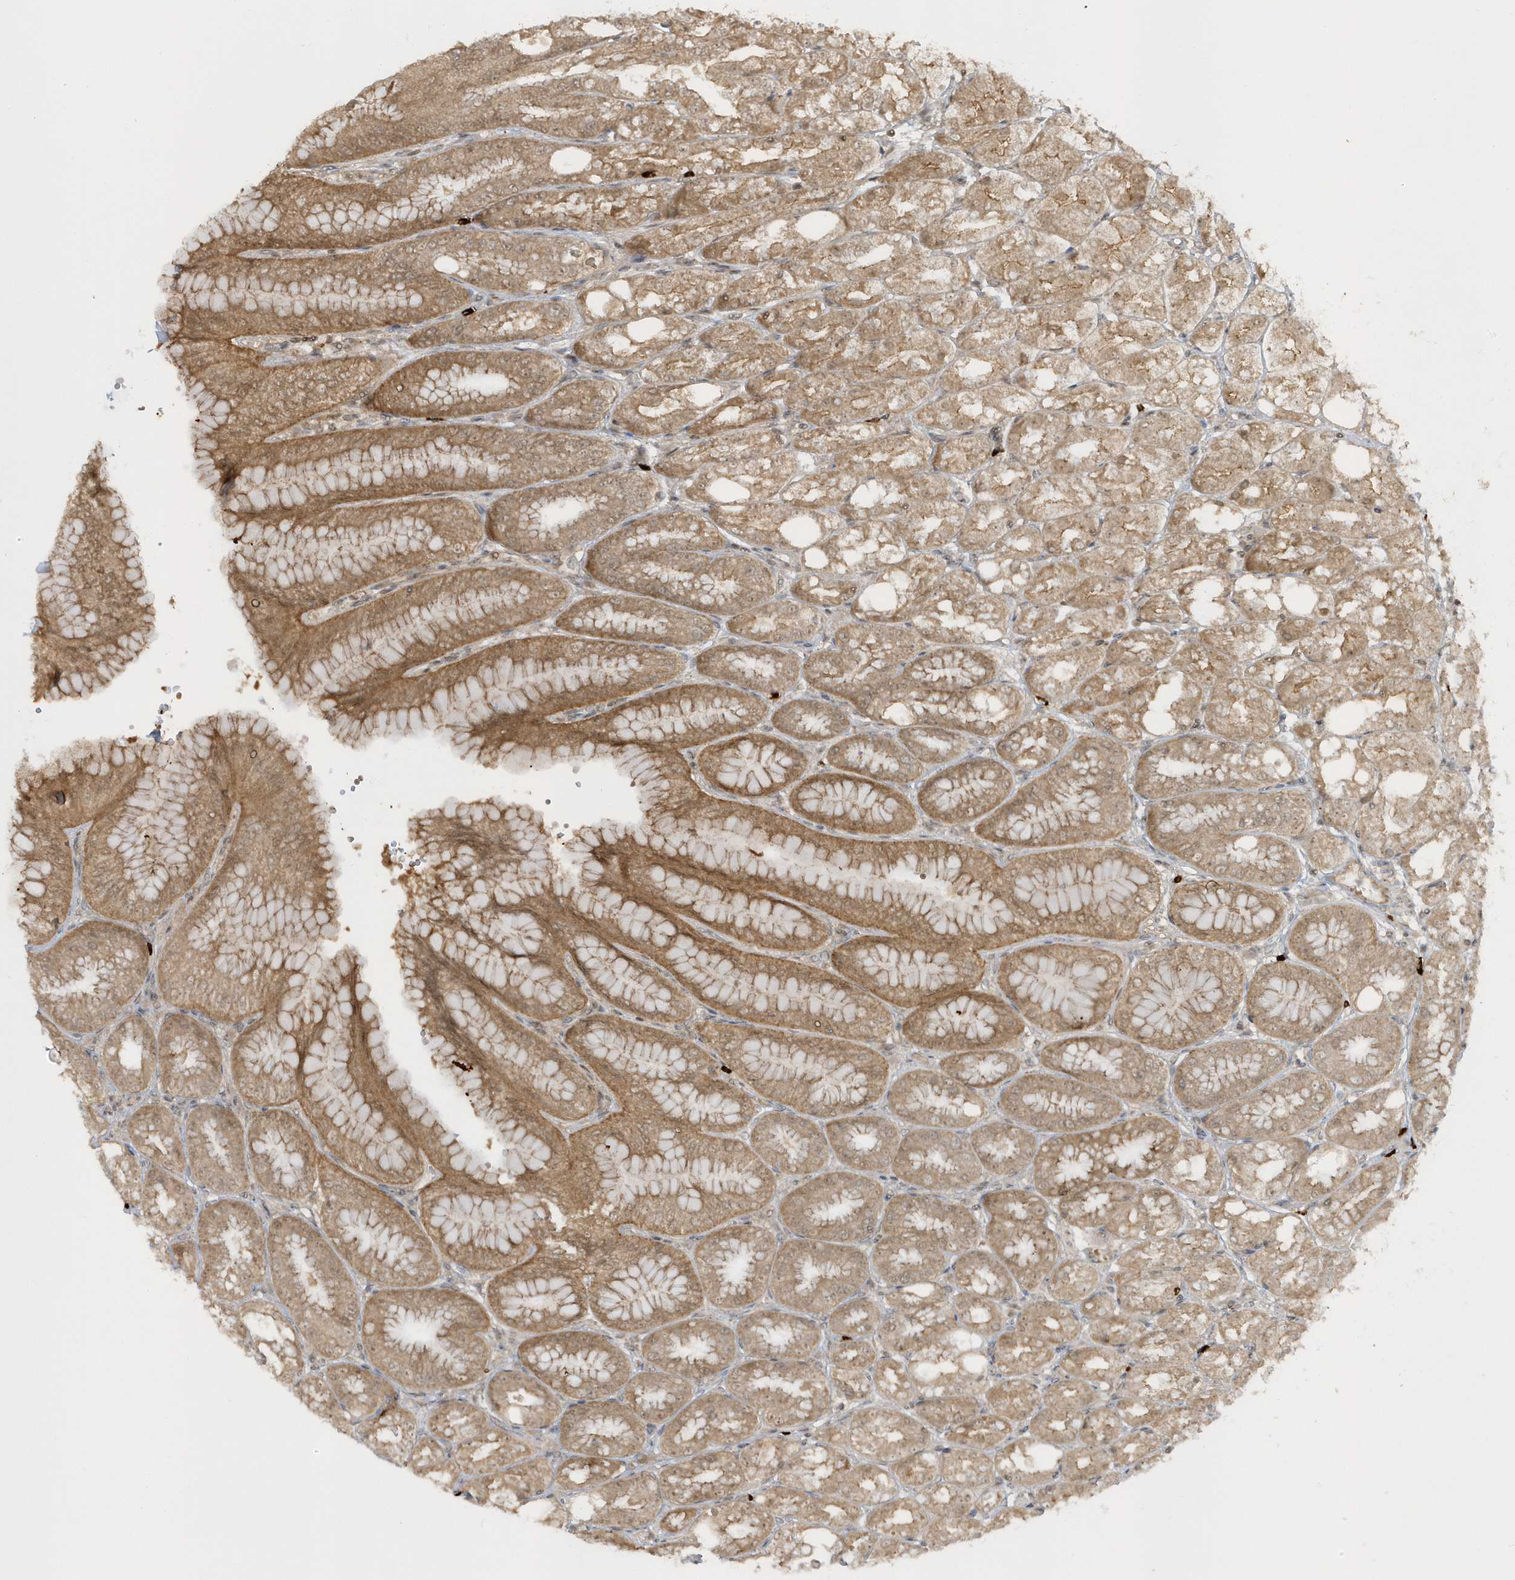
{"staining": {"intensity": "moderate", "quantity": ">75%", "location": "cytoplasmic/membranous,nuclear"}, "tissue": "stomach", "cell_type": "Glandular cells", "image_type": "normal", "snomed": [{"axis": "morphology", "description": "Normal tissue, NOS"}, {"axis": "topography", "description": "Stomach, lower"}], "caption": "Protein analysis of unremarkable stomach demonstrates moderate cytoplasmic/membranous,nuclear expression in approximately >75% of glandular cells.", "gene": "PPP1R7", "patient": {"sex": "male", "age": 71}}